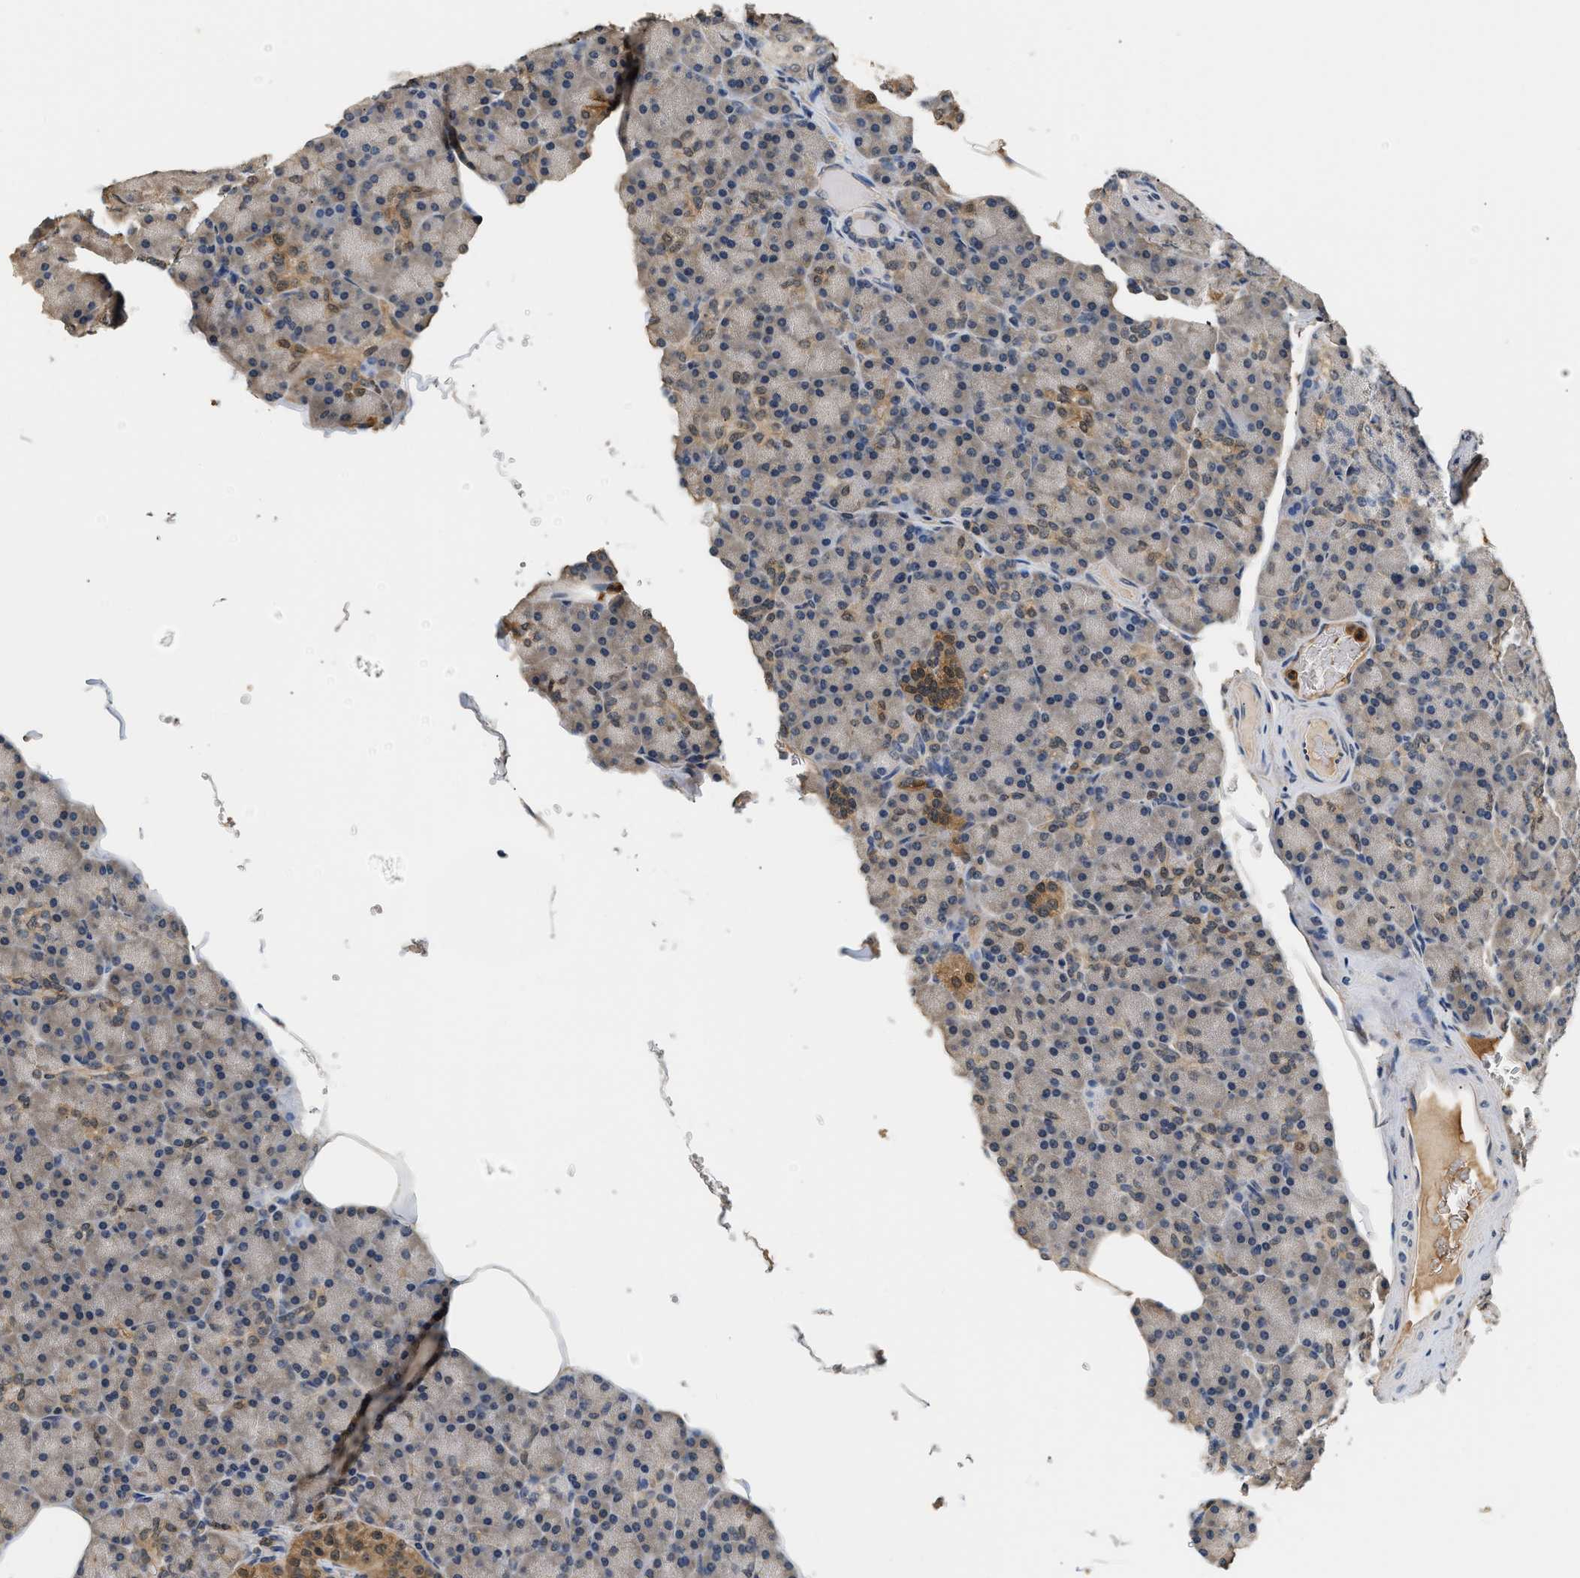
{"staining": {"intensity": "moderate", "quantity": "<25%", "location": "cytoplasmic/membranous"}, "tissue": "pancreas", "cell_type": "Exocrine glandular cells", "image_type": "normal", "snomed": [{"axis": "morphology", "description": "Normal tissue, NOS"}, {"axis": "topography", "description": "Pancreas"}], "caption": "This image shows immunohistochemistry (IHC) staining of unremarkable human pancreas, with low moderate cytoplasmic/membranous staining in about <25% of exocrine glandular cells.", "gene": "GPI", "patient": {"sex": "female", "age": 70}}